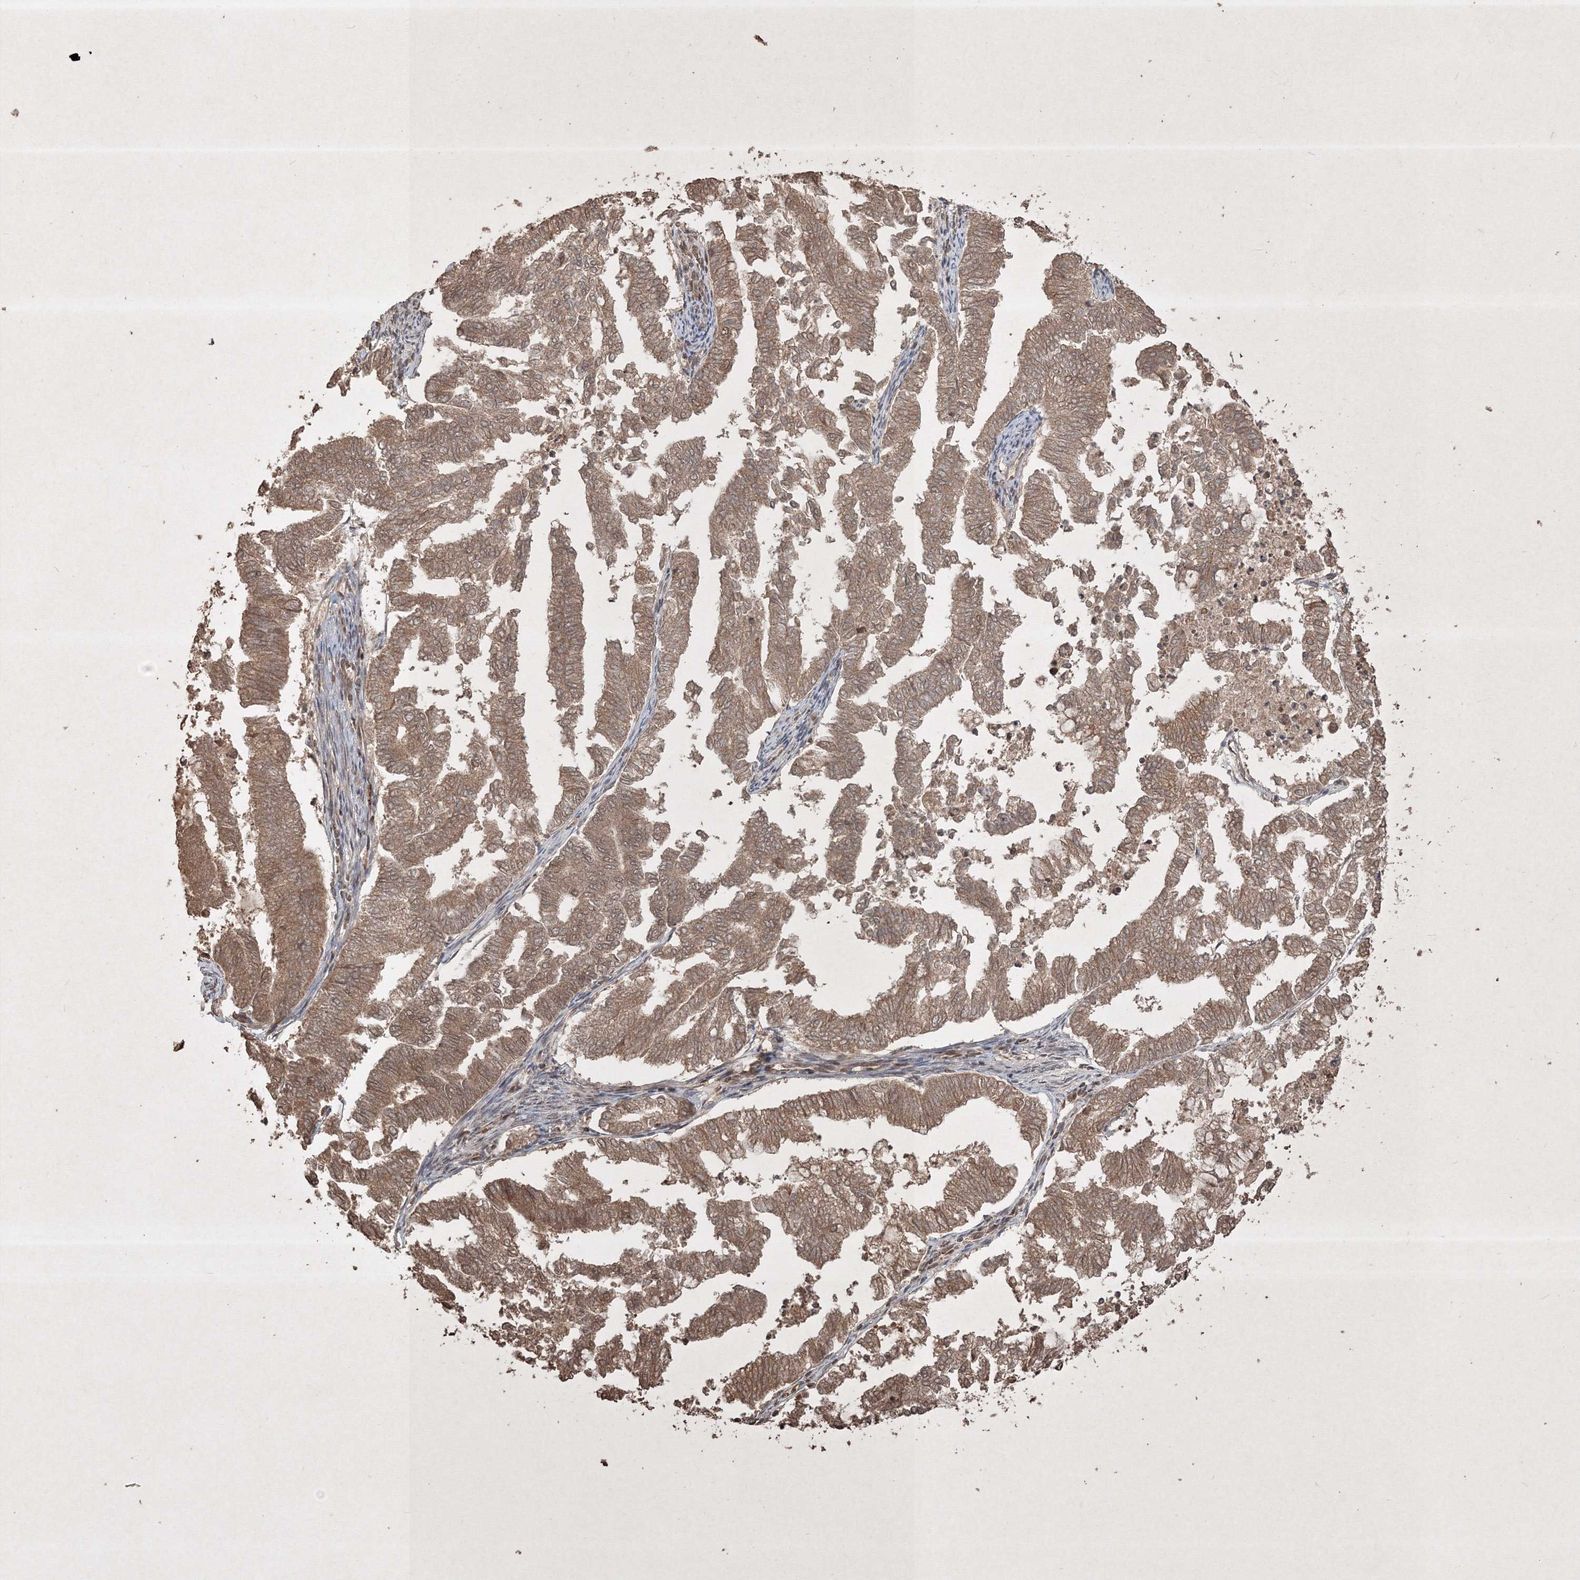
{"staining": {"intensity": "moderate", "quantity": ">75%", "location": "cytoplasmic/membranous,nuclear"}, "tissue": "endometrial cancer", "cell_type": "Tumor cells", "image_type": "cancer", "snomed": [{"axis": "morphology", "description": "Necrosis, NOS"}, {"axis": "morphology", "description": "Adenocarcinoma, NOS"}, {"axis": "topography", "description": "Endometrium"}], "caption": "Endometrial cancer (adenocarcinoma) tissue displays moderate cytoplasmic/membranous and nuclear positivity in about >75% of tumor cells, visualized by immunohistochemistry.", "gene": "PELI3", "patient": {"sex": "female", "age": 79}}